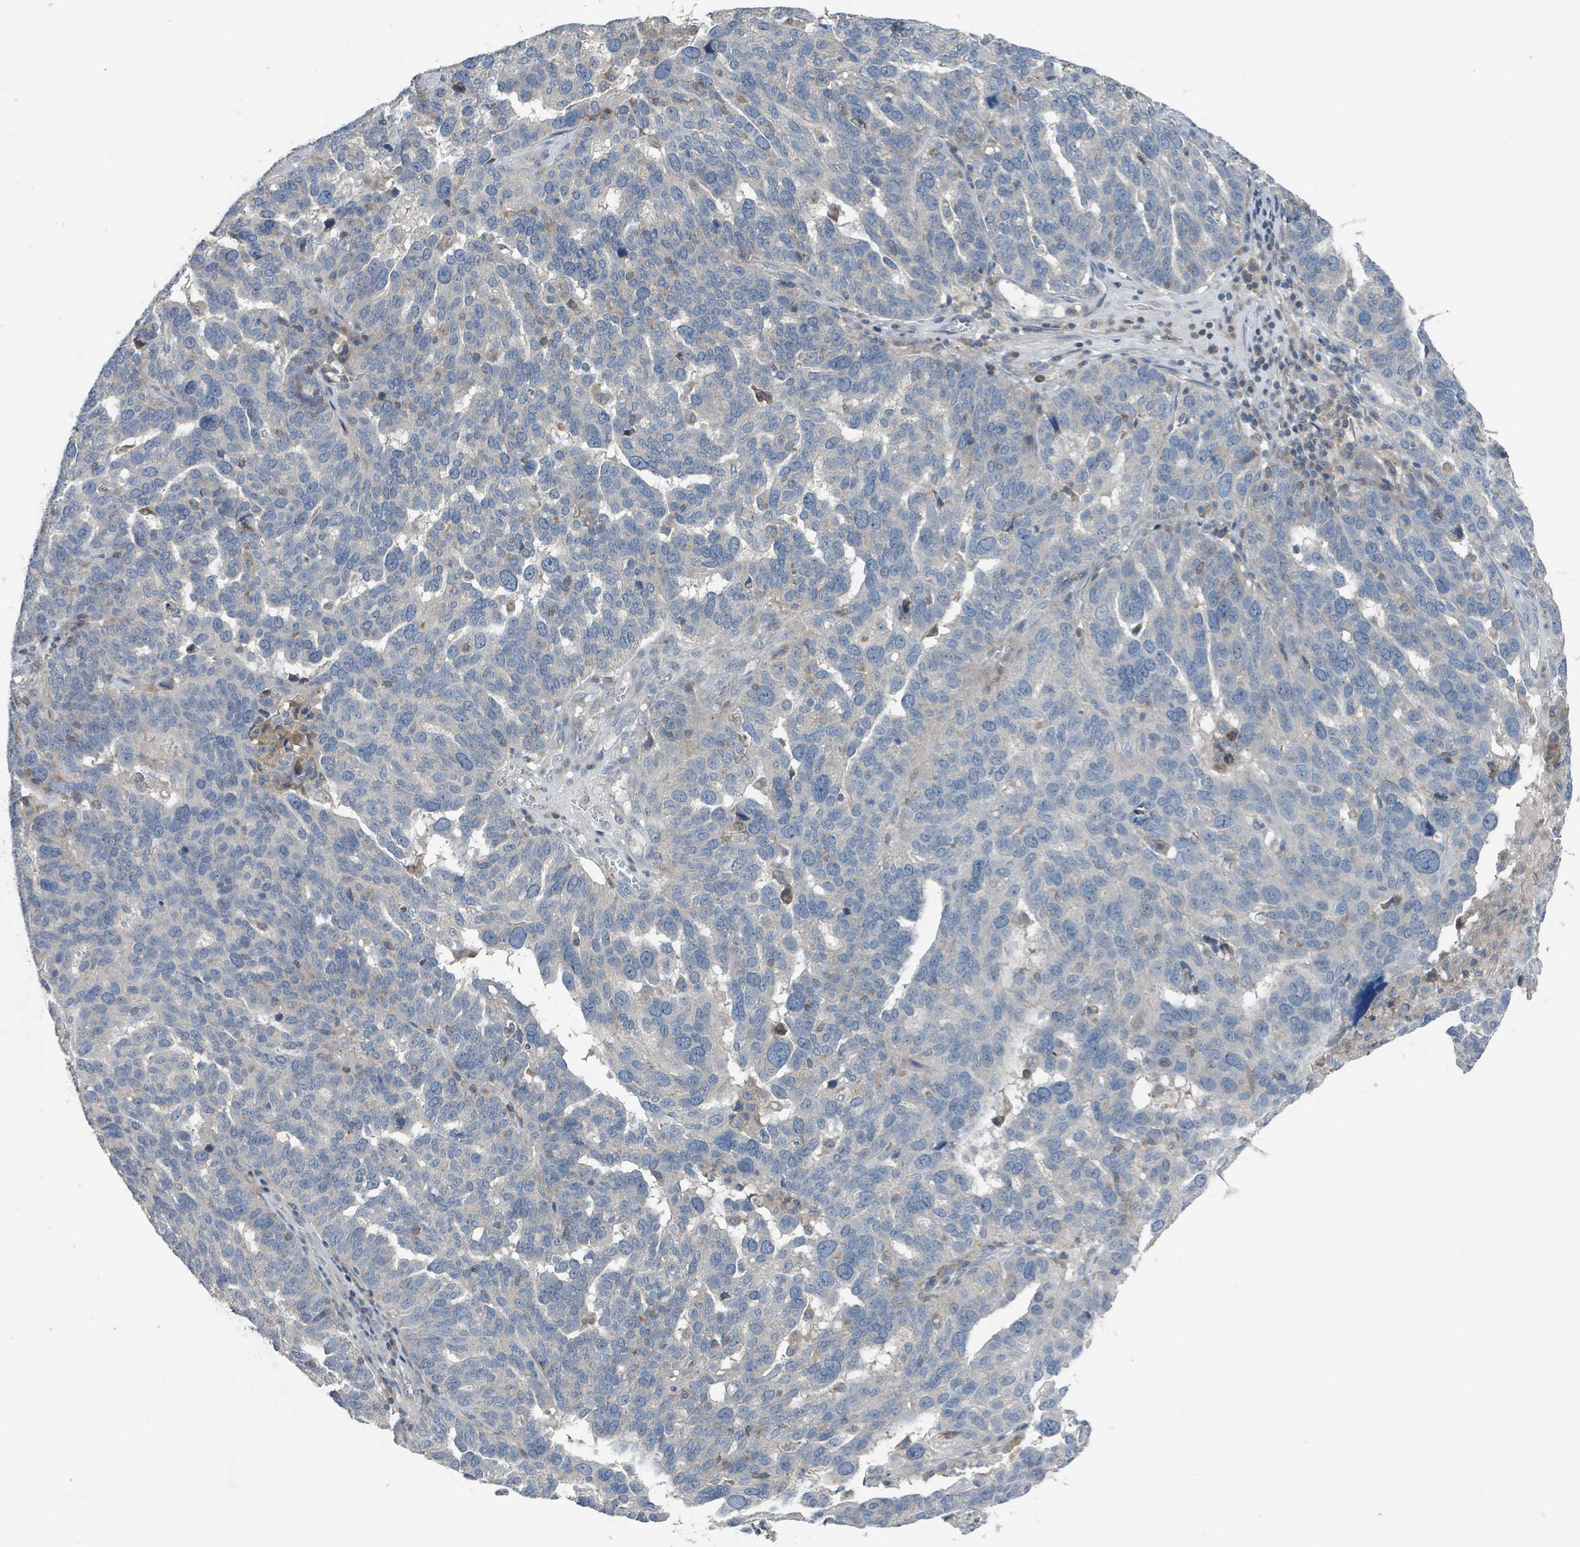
{"staining": {"intensity": "negative", "quantity": "none", "location": "none"}, "tissue": "ovarian cancer", "cell_type": "Tumor cells", "image_type": "cancer", "snomed": [{"axis": "morphology", "description": "Cystadenocarcinoma, serous, NOS"}, {"axis": "topography", "description": "Ovary"}], "caption": "A histopathology image of ovarian serous cystadenocarcinoma stained for a protein shows no brown staining in tumor cells.", "gene": "ACBD4", "patient": {"sex": "female", "age": 59}}